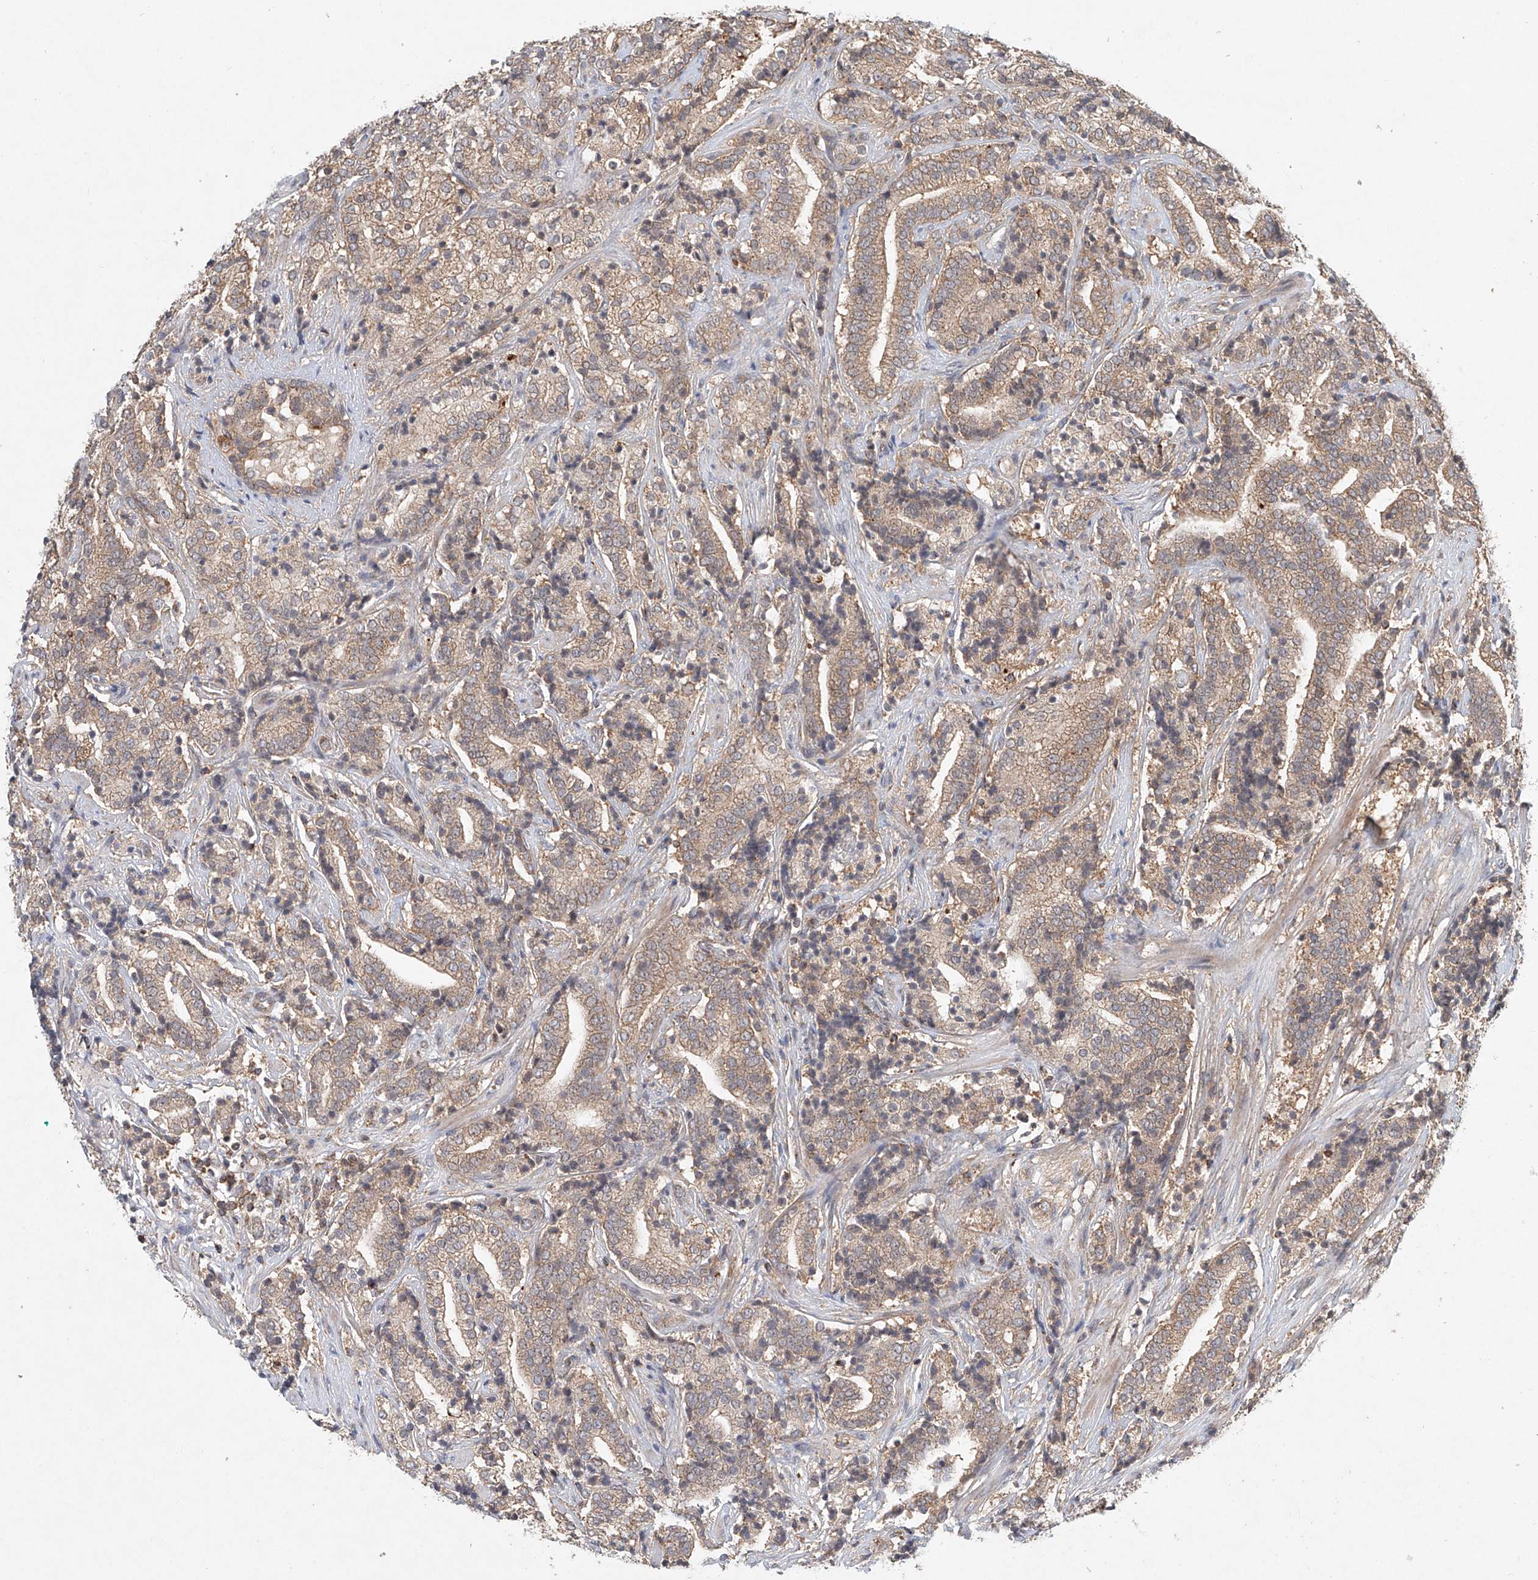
{"staining": {"intensity": "moderate", "quantity": ">75%", "location": "cytoplasmic/membranous"}, "tissue": "prostate cancer", "cell_type": "Tumor cells", "image_type": "cancer", "snomed": [{"axis": "morphology", "description": "Adenocarcinoma, High grade"}, {"axis": "topography", "description": "Prostate"}], "caption": "Protein expression by immunohistochemistry shows moderate cytoplasmic/membranous staining in approximately >75% of tumor cells in prostate cancer (high-grade adenocarcinoma).", "gene": "DCAF11", "patient": {"sex": "male", "age": 57}}